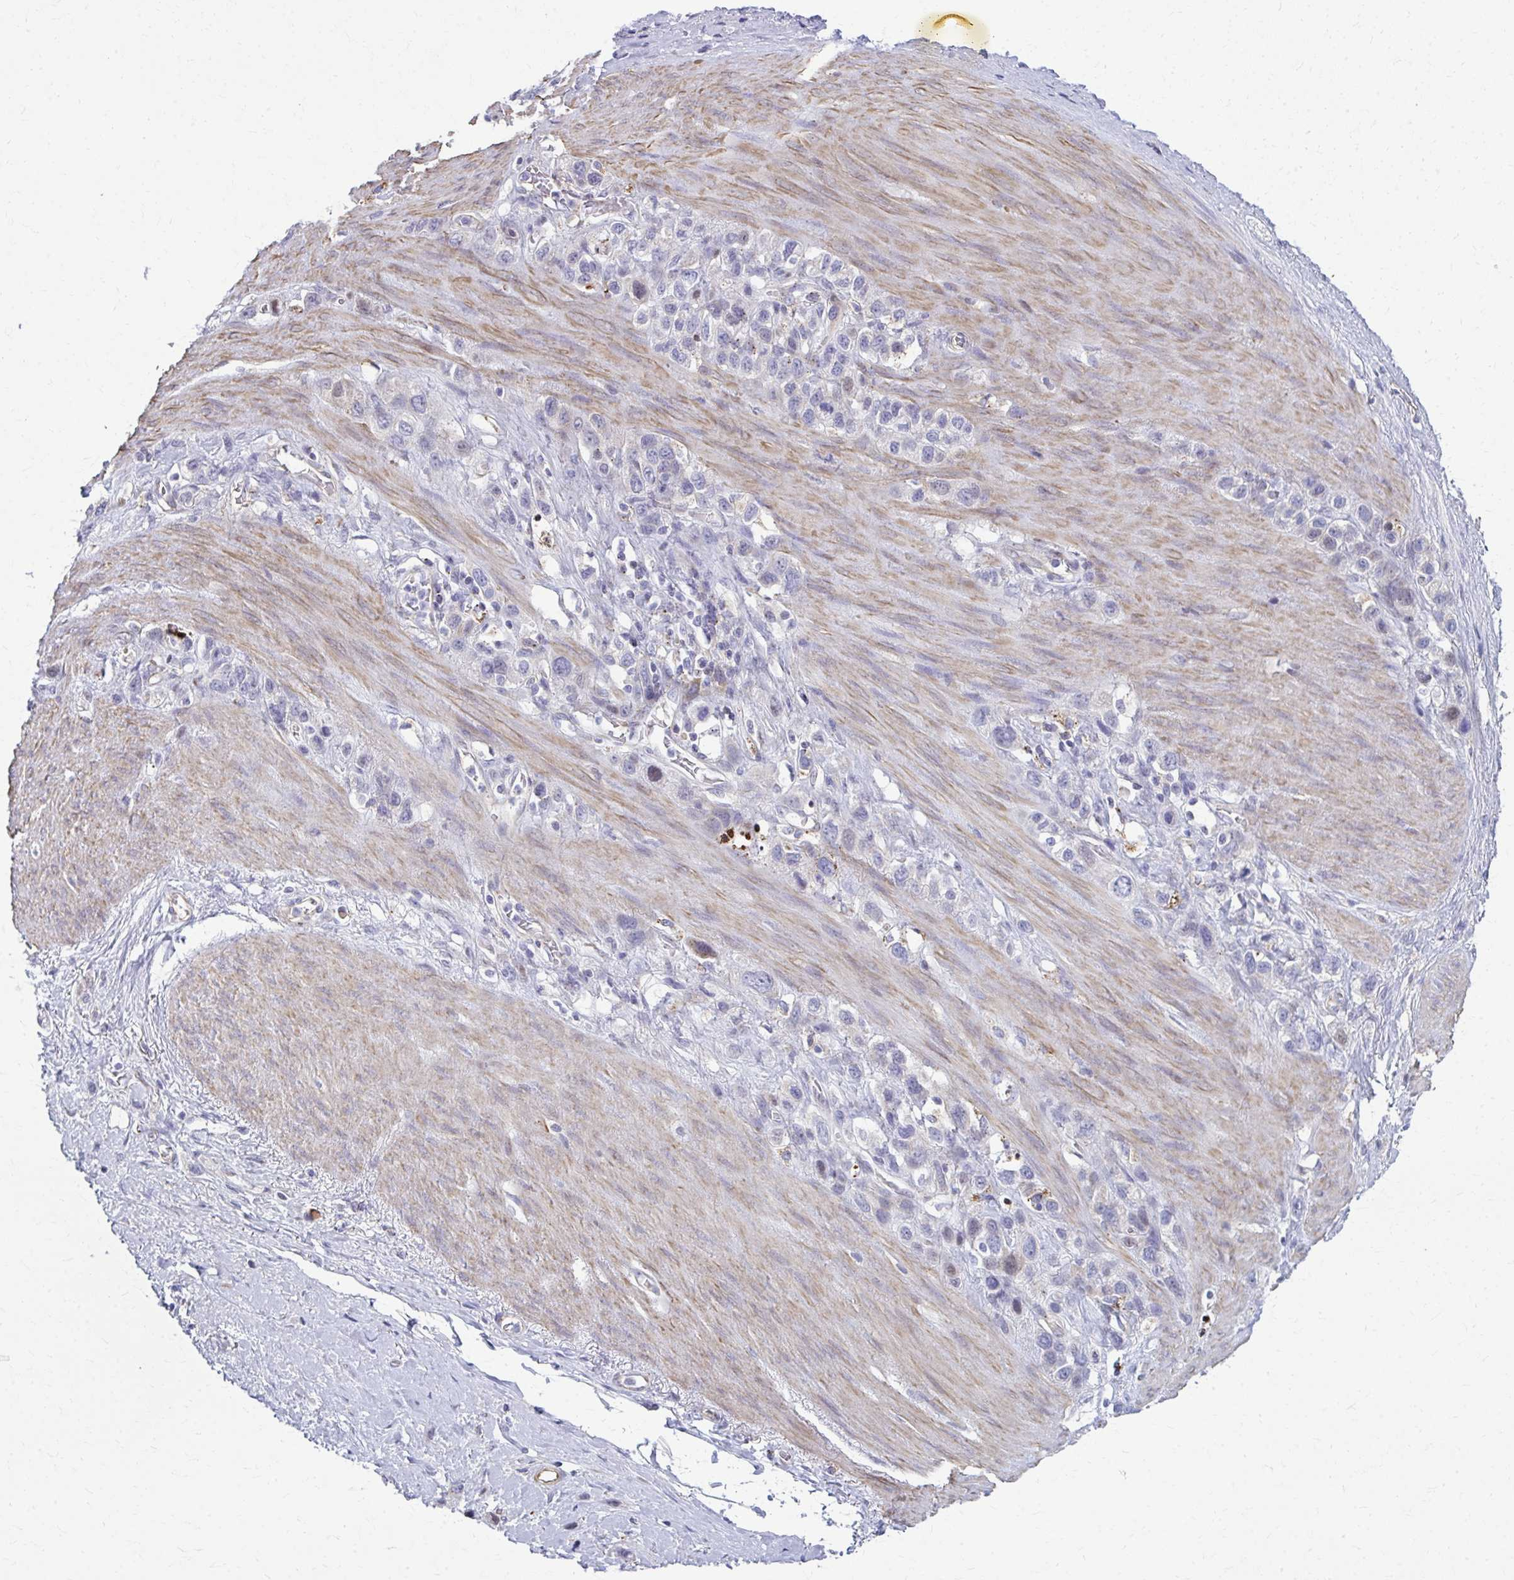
{"staining": {"intensity": "negative", "quantity": "none", "location": "none"}, "tissue": "stomach cancer", "cell_type": "Tumor cells", "image_type": "cancer", "snomed": [{"axis": "morphology", "description": "Adenocarcinoma, NOS"}, {"axis": "topography", "description": "Stomach"}], "caption": "DAB immunohistochemical staining of stomach cancer demonstrates no significant positivity in tumor cells.", "gene": "LRRC4B", "patient": {"sex": "female", "age": 65}}